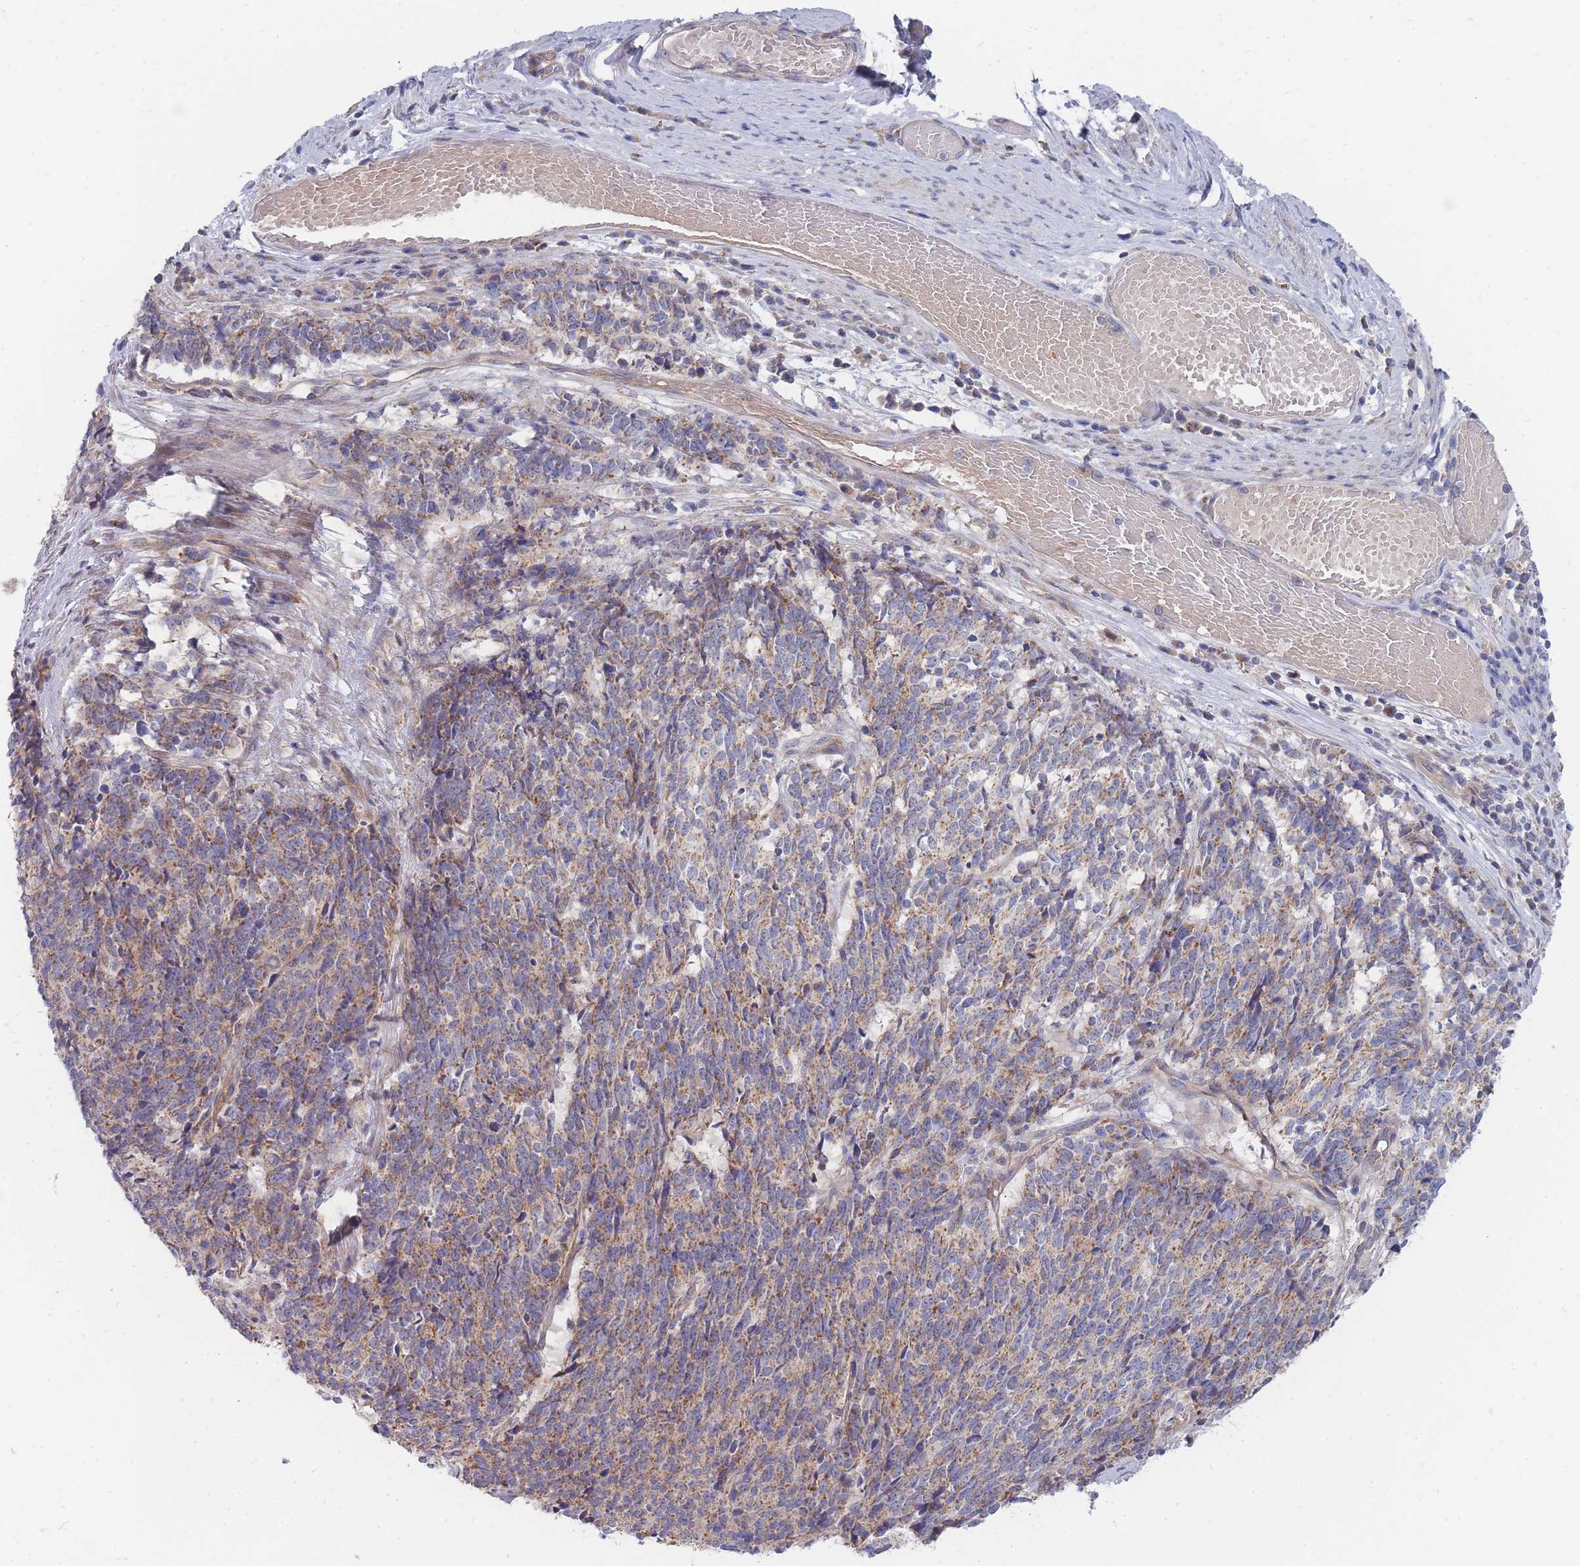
{"staining": {"intensity": "moderate", "quantity": ">75%", "location": "cytoplasmic/membranous"}, "tissue": "cervical cancer", "cell_type": "Tumor cells", "image_type": "cancer", "snomed": [{"axis": "morphology", "description": "Squamous cell carcinoma, NOS"}, {"axis": "topography", "description": "Cervix"}], "caption": "Squamous cell carcinoma (cervical) stained for a protein (brown) shows moderate cytoplasmic/membranous positive positivity in about >75% of tumor cells.", "gene": "NUB1", "patient": {"sex": "female", "age": 29}}